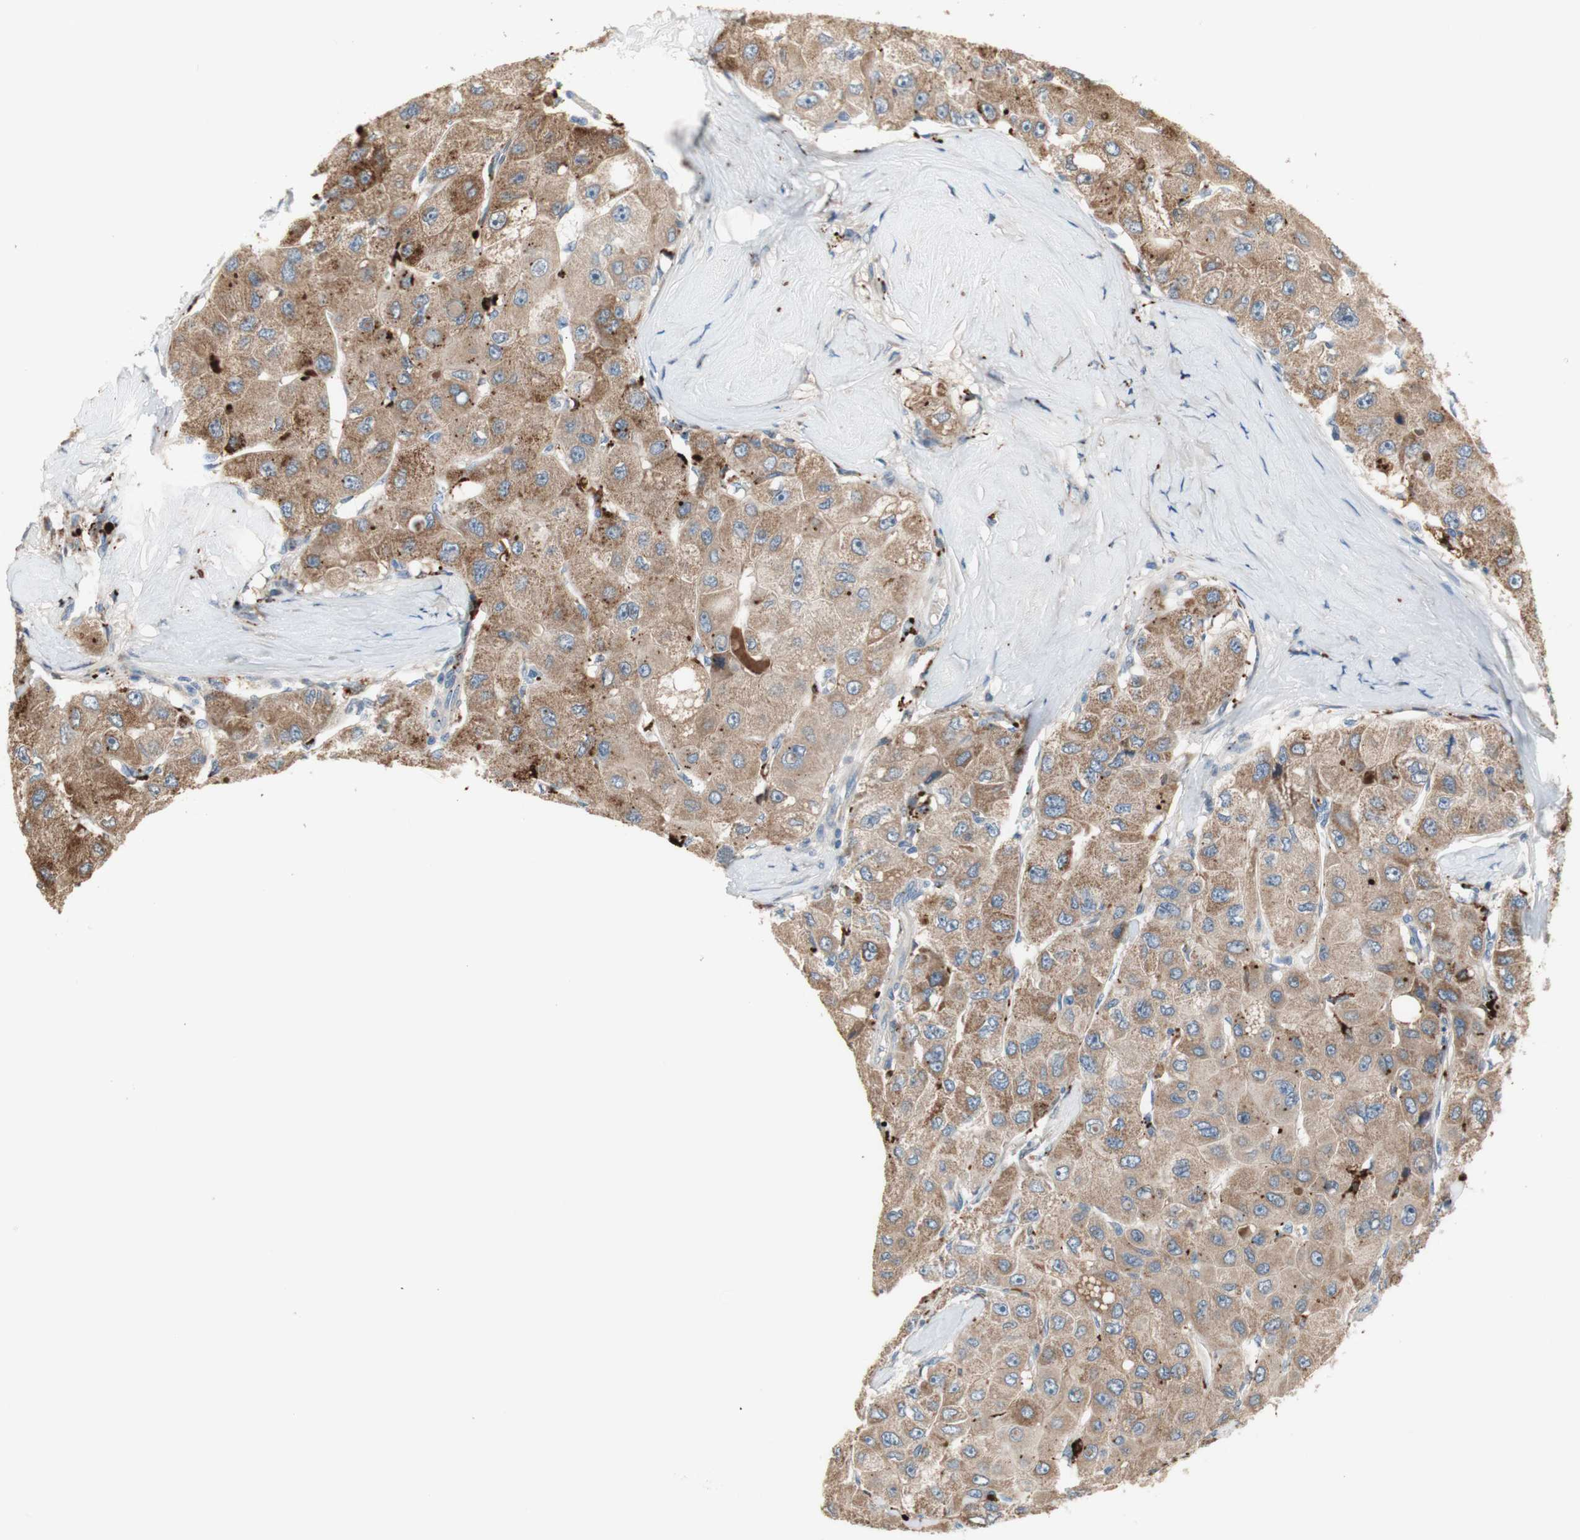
{"staining": {"intensity": "moderate", "quantity": ">75%", "location": "cytoplasmic/membranous"}, "tissue": "liver cancer", "cell_type": "Tumor cells", "image_type": "cancer", "snomed": [{"axis": "morphology", "description": "Carcinoma, Hepatocellular, NOS"}, {"axis": "topography", "description": "Liver"}], "caption": "The photomicrograph displays immunohistochemical staining of hepatocellular carcinoma (liver). There is moderate cytoplasmic/membranous positivity is identified in about >75% of tumor cells.", "gene": "PTPN21", "patient": {"sex": "male", "age": 80}}